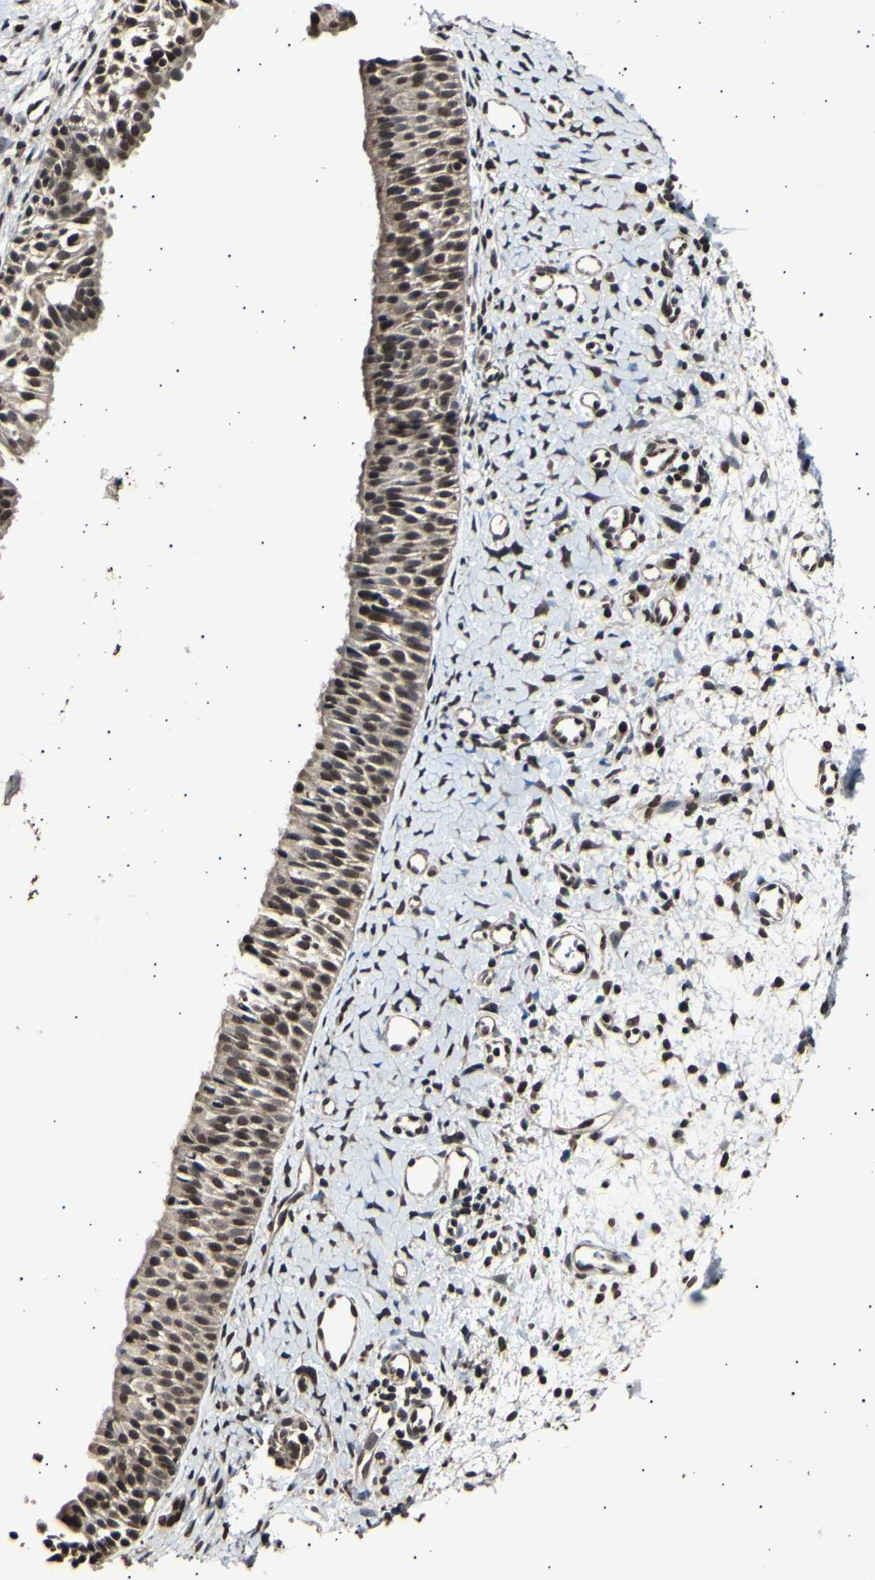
{"staining": {"intensity": "moderate", "quantity": ">75%", "location": "cytoplasmic/membranous,nuclear"}, "tissue": "nasopharynx", "cell_type": "Respiratory epithelial cells", "image_type": "normal", "snomed": [{"axis": "morphology", "description": "Normal tissue, NOS"}, {"axis": "topography", "description": "Nasopharynx"}], "caption": "IHC (DAB) staining of benign nasopharynx exhibits moderate cytoplasmic/membranous,nuclear protein positivity in about >75% of respiratory epithelial cells.", "gene": "ANAPC7", "patient": {"sex": "male", "age": 22}}